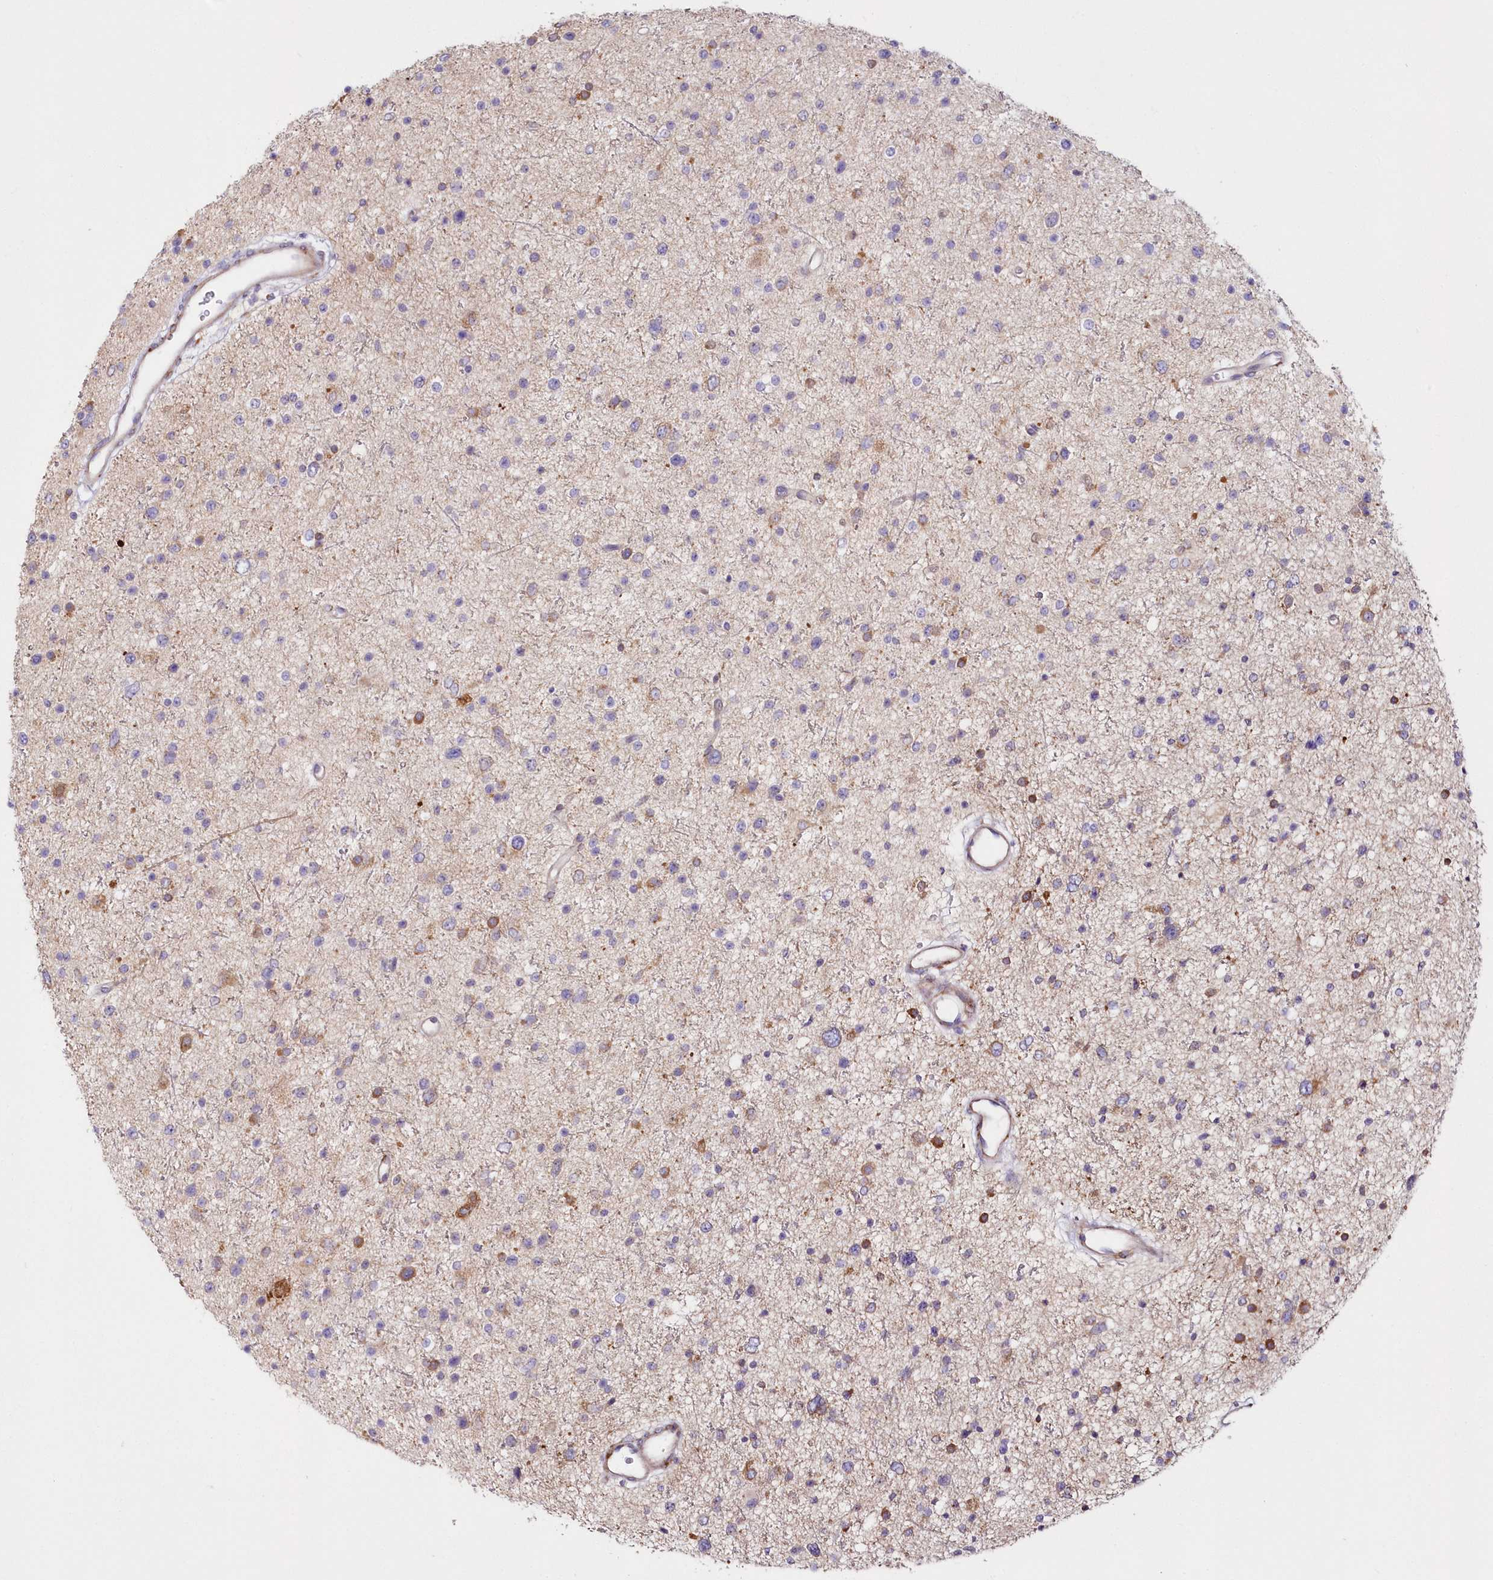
{"staining": {"intensity": "negative", "quantity": "none", "location": "none"}, "tissue": "glioma", "cell_type": "Tumor cells", "image_type": "cancer", "snomed": [{"axis": "morphology", "description": "Glioma, malignant, Low grade"}, {"axis": "topography", "description": "Brain"}], "caption": "An IHC photomicrograph of glioma is shown. There is no staining in tumor cells of glioma.", "gene": "ARFGEF3", "patient": {"sex": "female", "age": 37}}